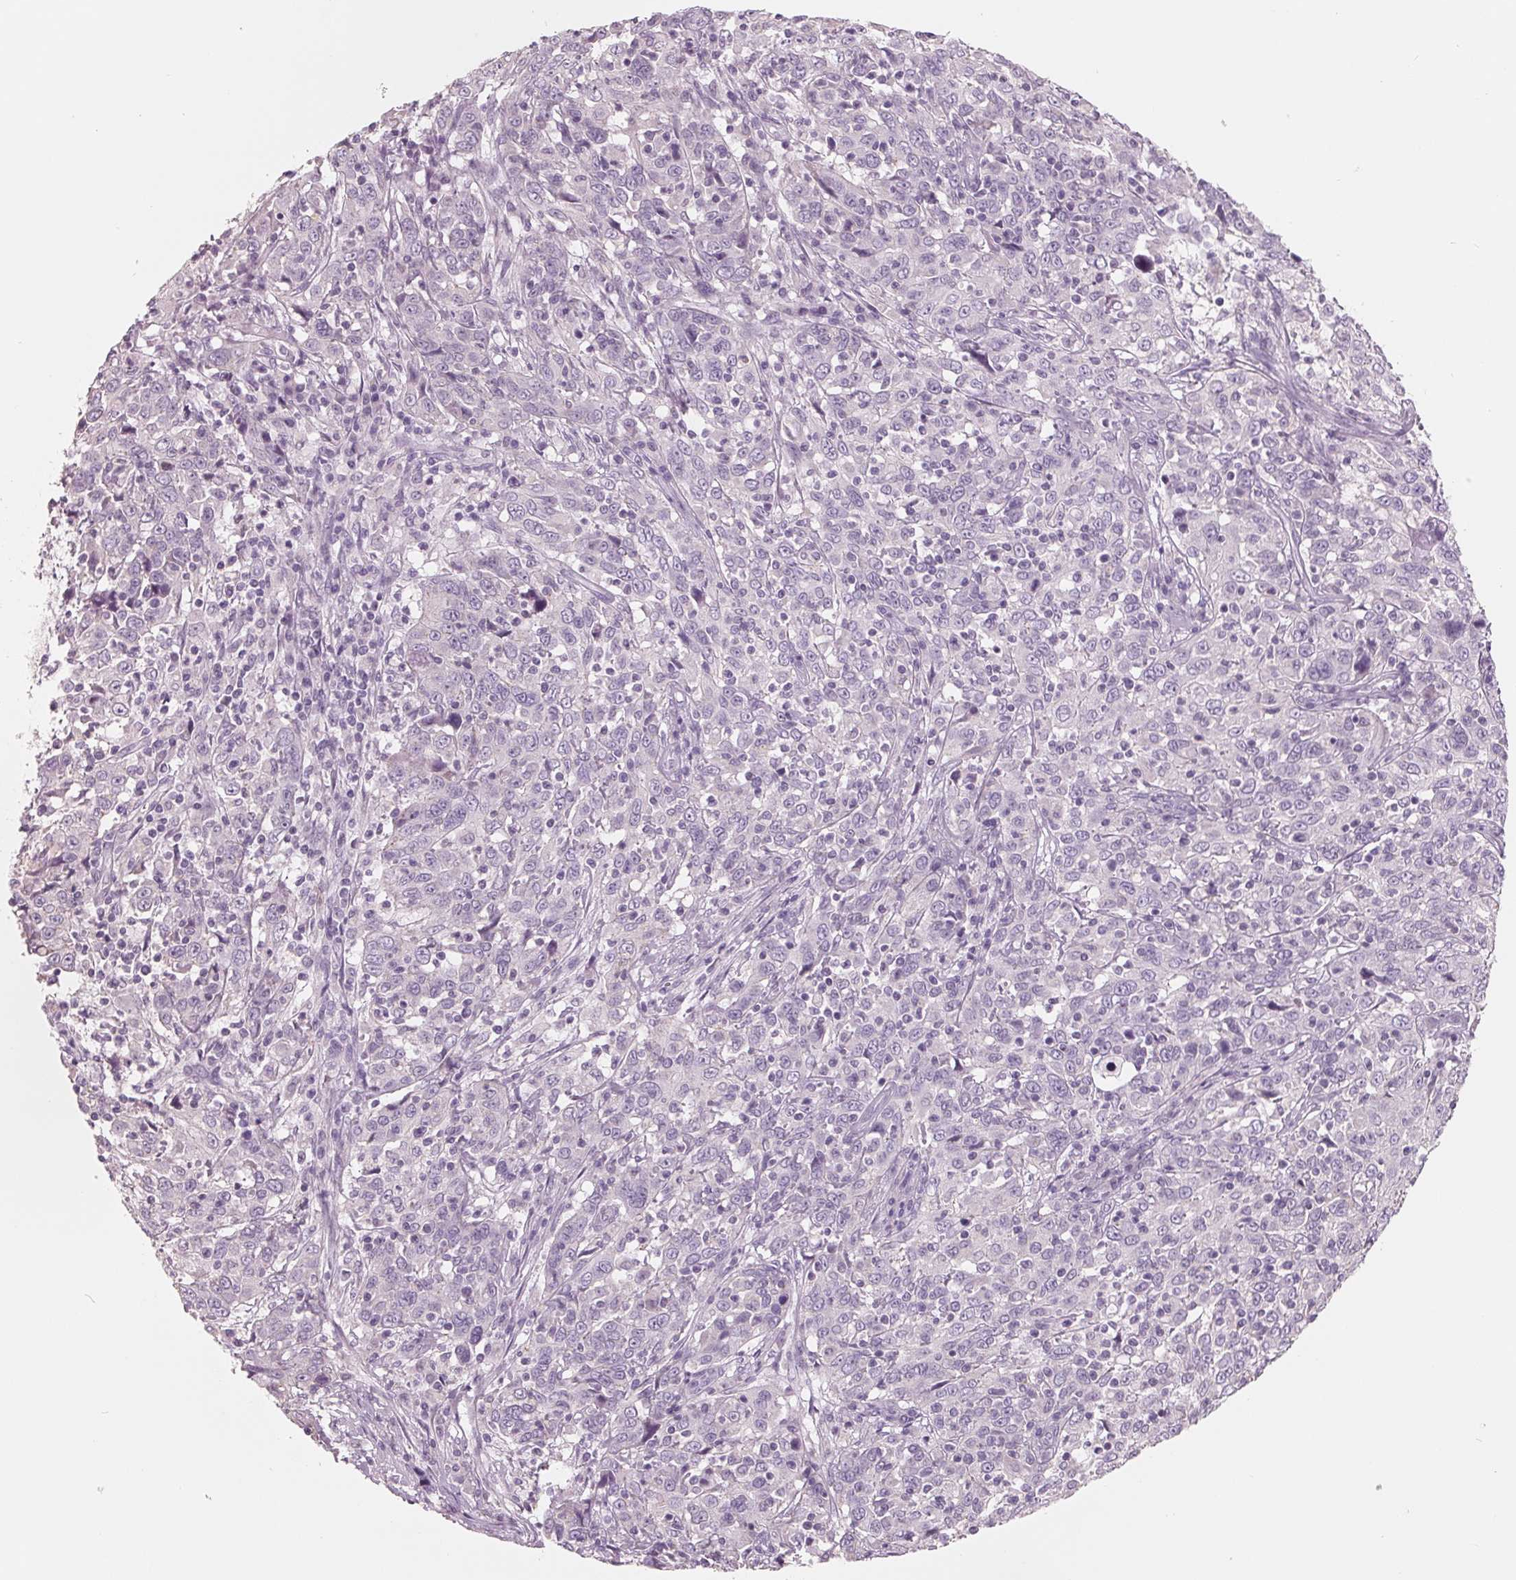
{"staining": {"intensity": "negative", "quantity": "none", "location": "none"}, "tissue": "cervical cancer", "cell_type": "Tumor cells", "image_type": "cancer", "snomed": [{"axis": "morphology", "description": "Squamous cell carcinoma, NOS"}, {"axis": "topography", "description": "Cervix"}], "caption": "Immunohistochemistry (IHC) image of neoplastic tissue: human cervical cancer (squamous cell carcinoma) stained with DAB demonstrates no significant protein staining in tumor cells.", "gene": "FTCD", "patient": {"sex": "female", "age": 46}}